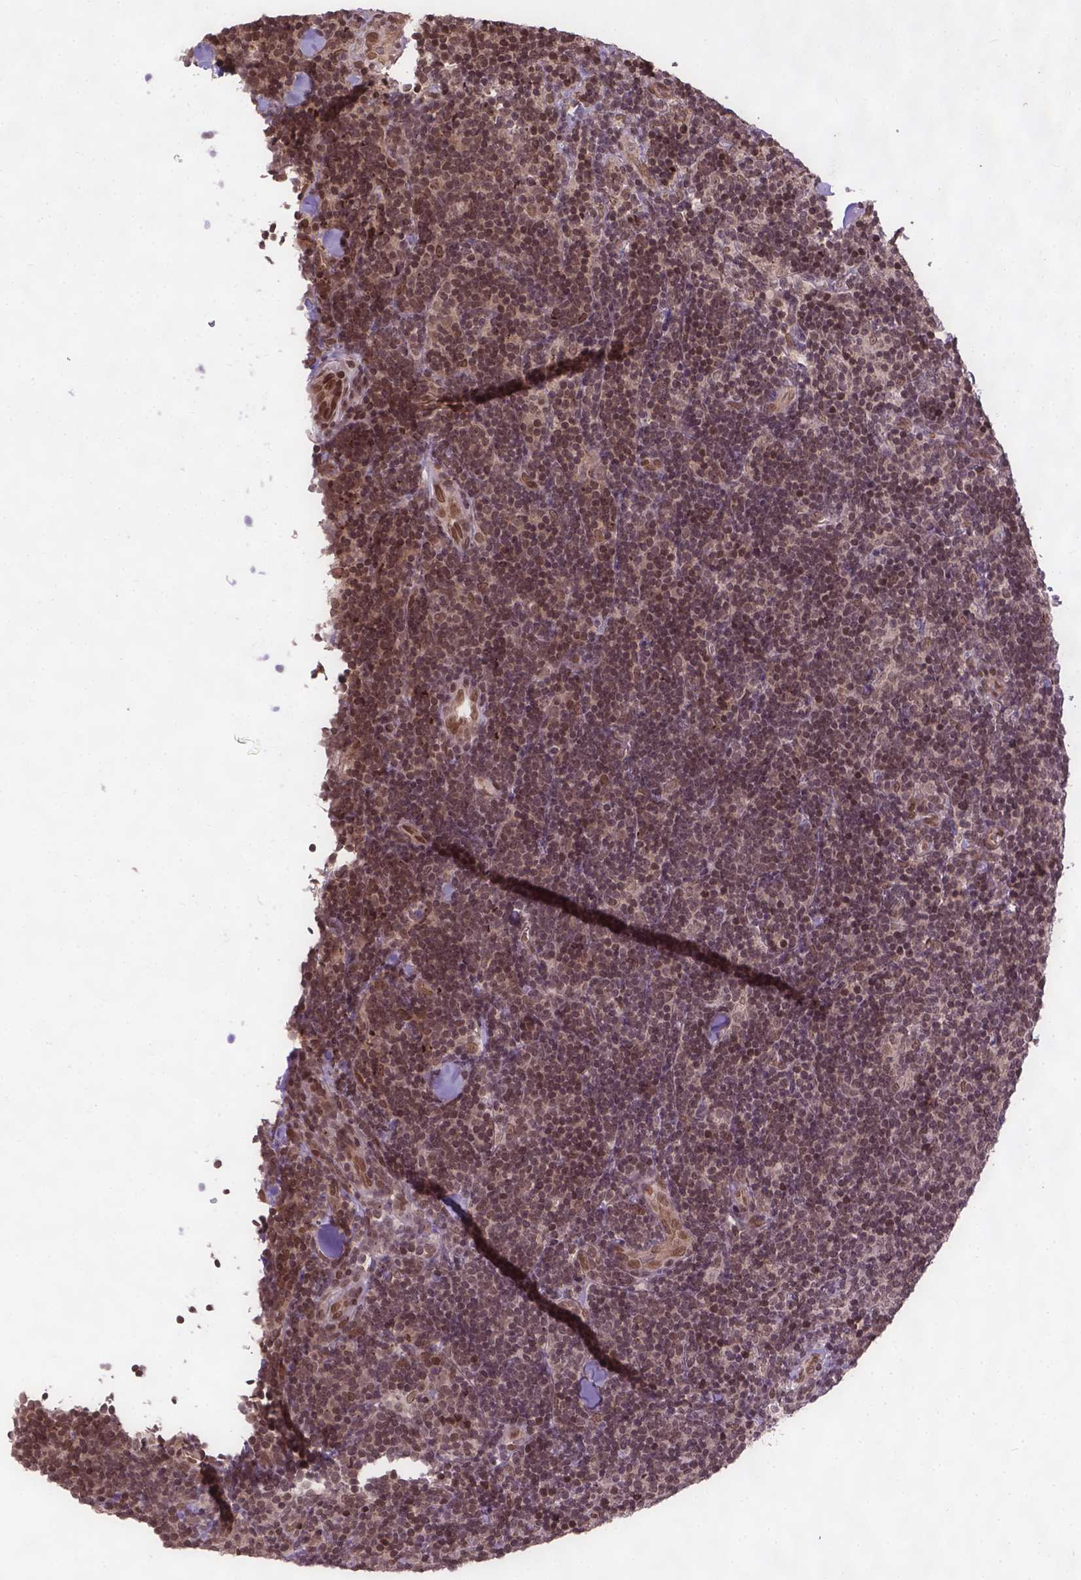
{"staining": {"intensity": "moderate", "quantity": ">75%", "location": "nuclear"}, "tissue": "lymphoma", "cell_type": "Tumor cells", "image_type": "cancer", "snomed": [{"axis": "morphology", "description": "Malignant lymphoma, non-Hodgkin's type, Low grade"}, {"axis": "topography", "description": "Lymph node"}], "caption": "The micrograph demonstrates immunohistochemical staining of lymphoma. There is moderate nuclear expression is identified in about >75% of tumor cells.", "gene": "BANF1", "patient": {"sex": "female", "age": 56}}